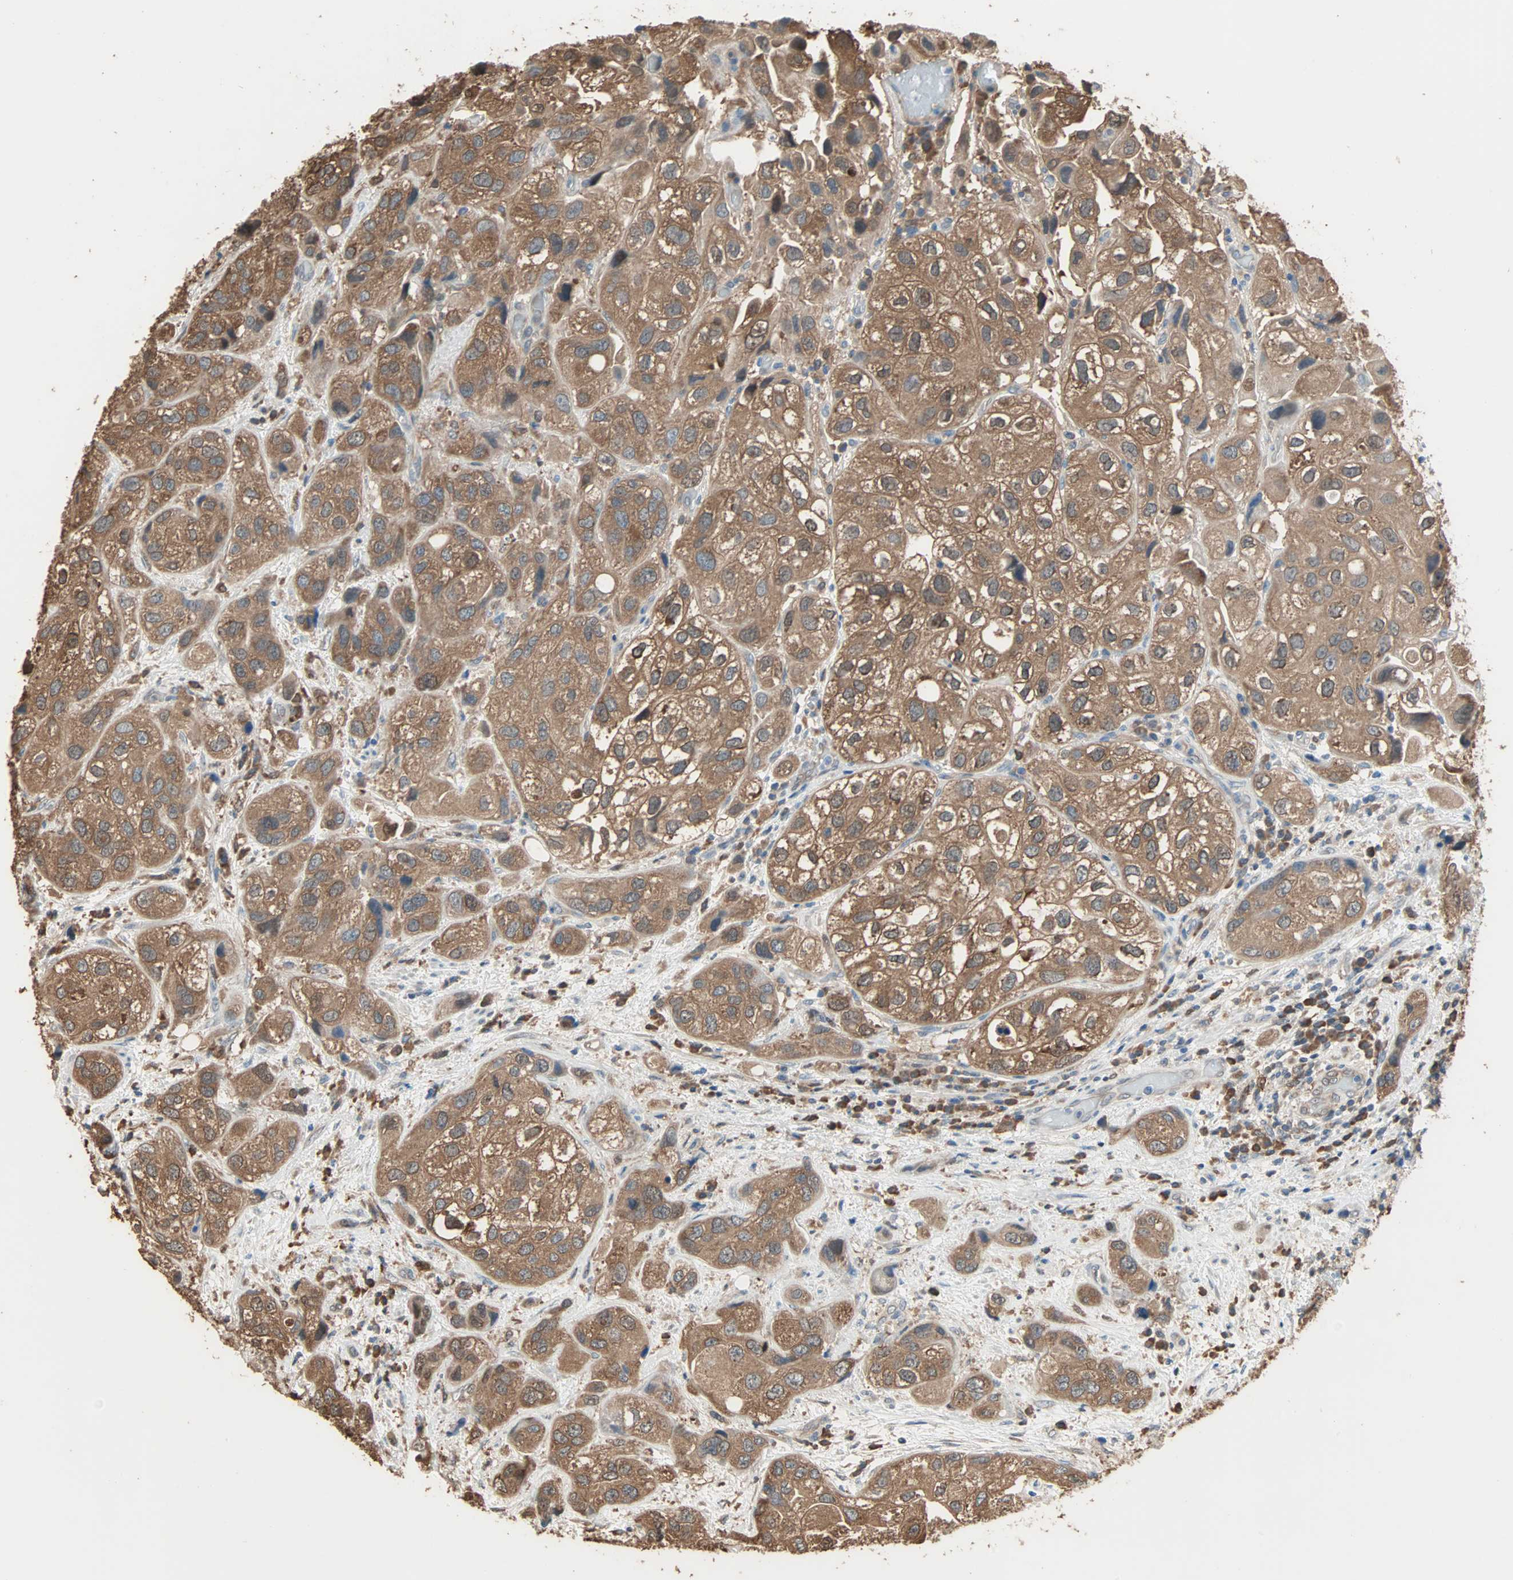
{"staining": {"intensity": "moderate", "quantity": ">75%", "location": "cytoplasmic/membranous"}, "tissue": "urothelial cancer", "cell_type": "Tumor cells", "image_type": "cancer", "snomed": [{"axis": "morphology", "description": "Urothelial carcinoma, High grade"}, {"axis": "topography", "description": "Urinary bladder"}], "caption": "A high-resolution micrograph shows immunohistochemistry staining of urothelial carcinoma (high-grade), which displays moderate cytoplasmic/membranous staining in about >75% of tumor cells.", "gene": "PRDX1", "patient": {"sex": "female", "age": 64}}